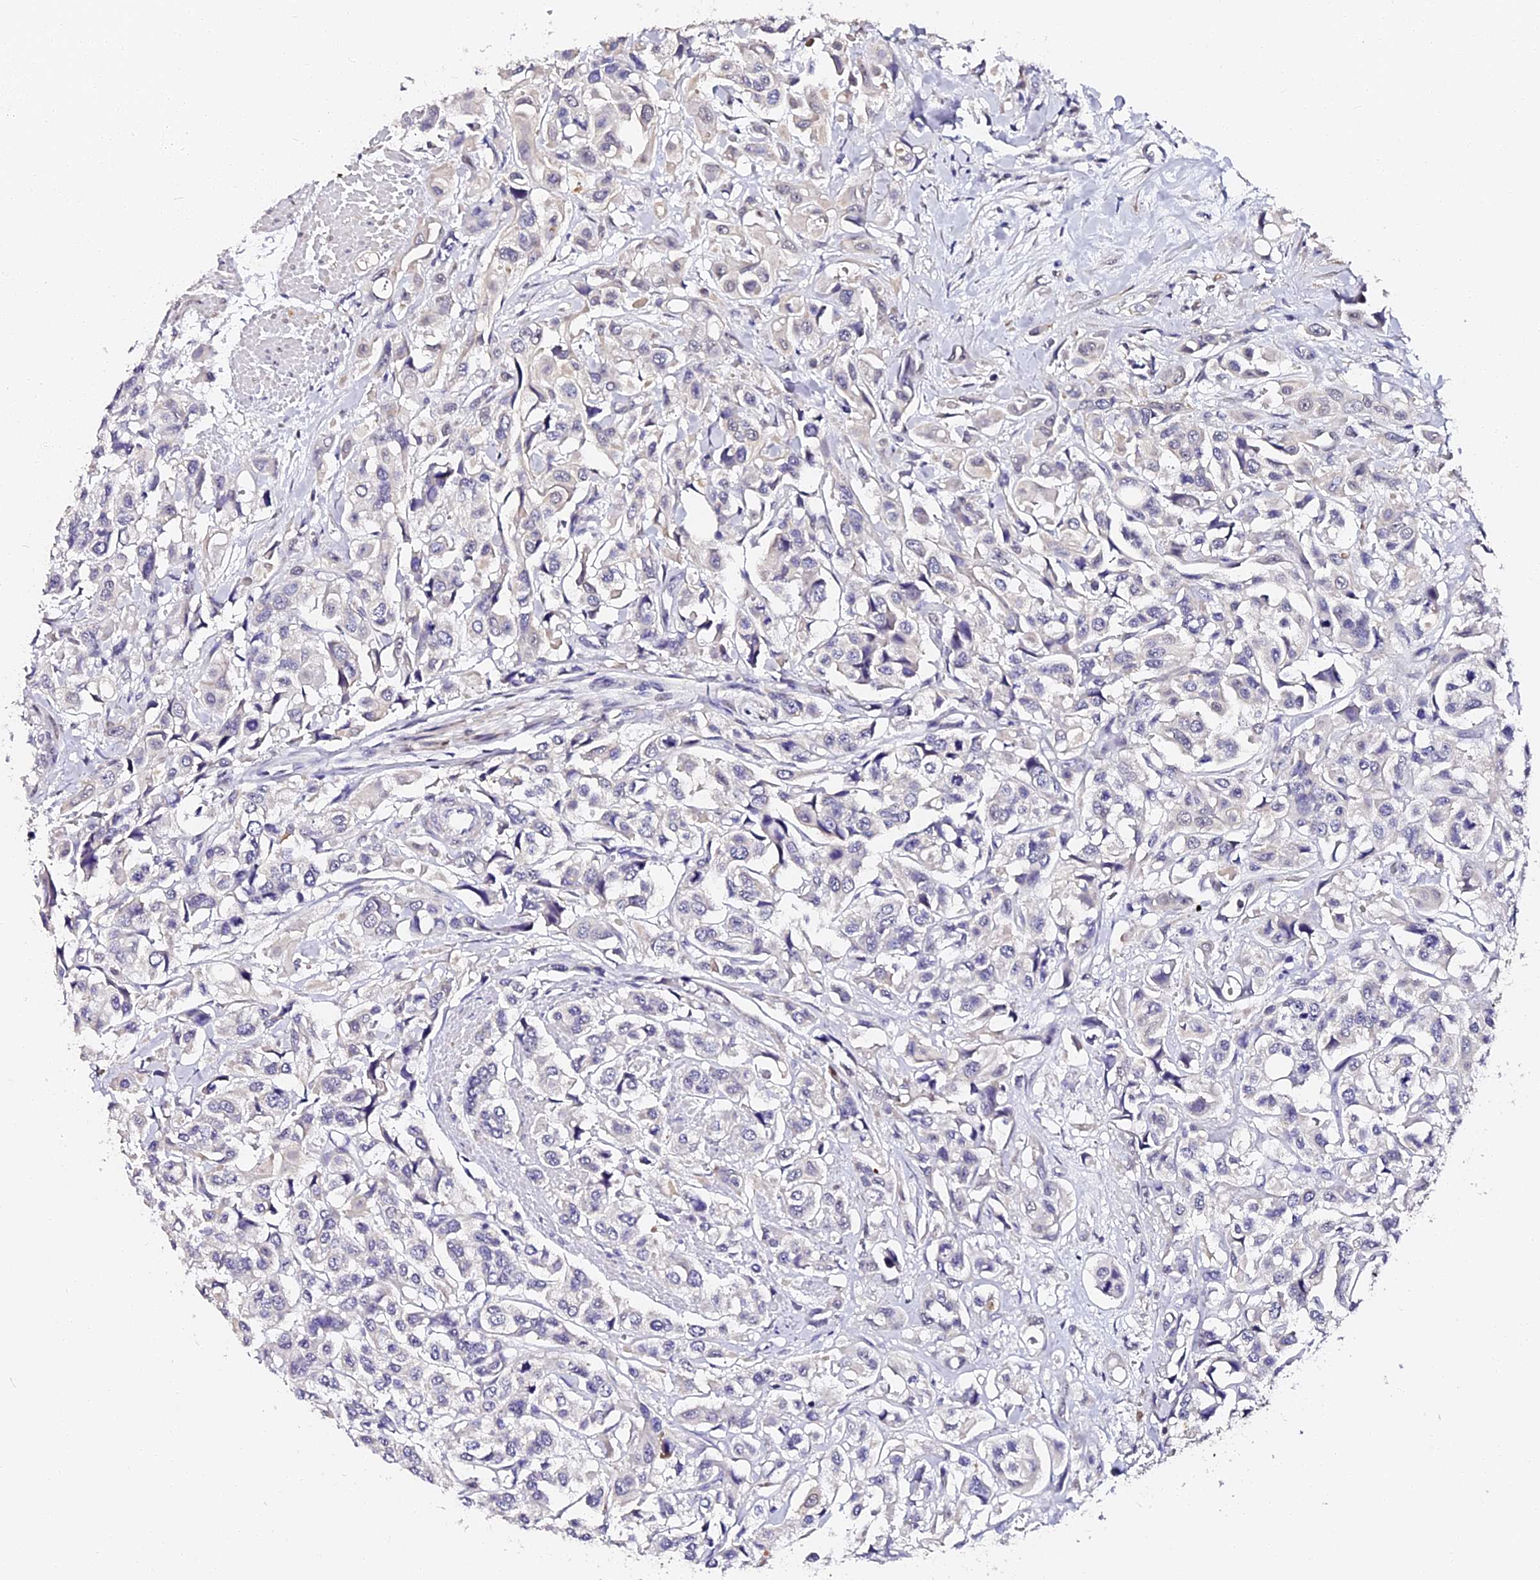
{"staining": {"intensity": "negative", "quantity": "none", "location": "none"}, "tissue": "urothelial cancer", "cell_type": "Tumor cells", "image_type": "cancer", "snomed": [{"axis": "morphology", "description": "Urothelial carcinoma, High grade"}, {"axis": "topography", "description": "Urinary bladder"}], "caption": "Immunohistochemistry (IHC) image of human high-grade urothelial carcinoma stained for a protein (brown), which reveals no positivity in tumor cells.", "gene": "VPS33B", "patient": {"sex": "male", "age": 67}}